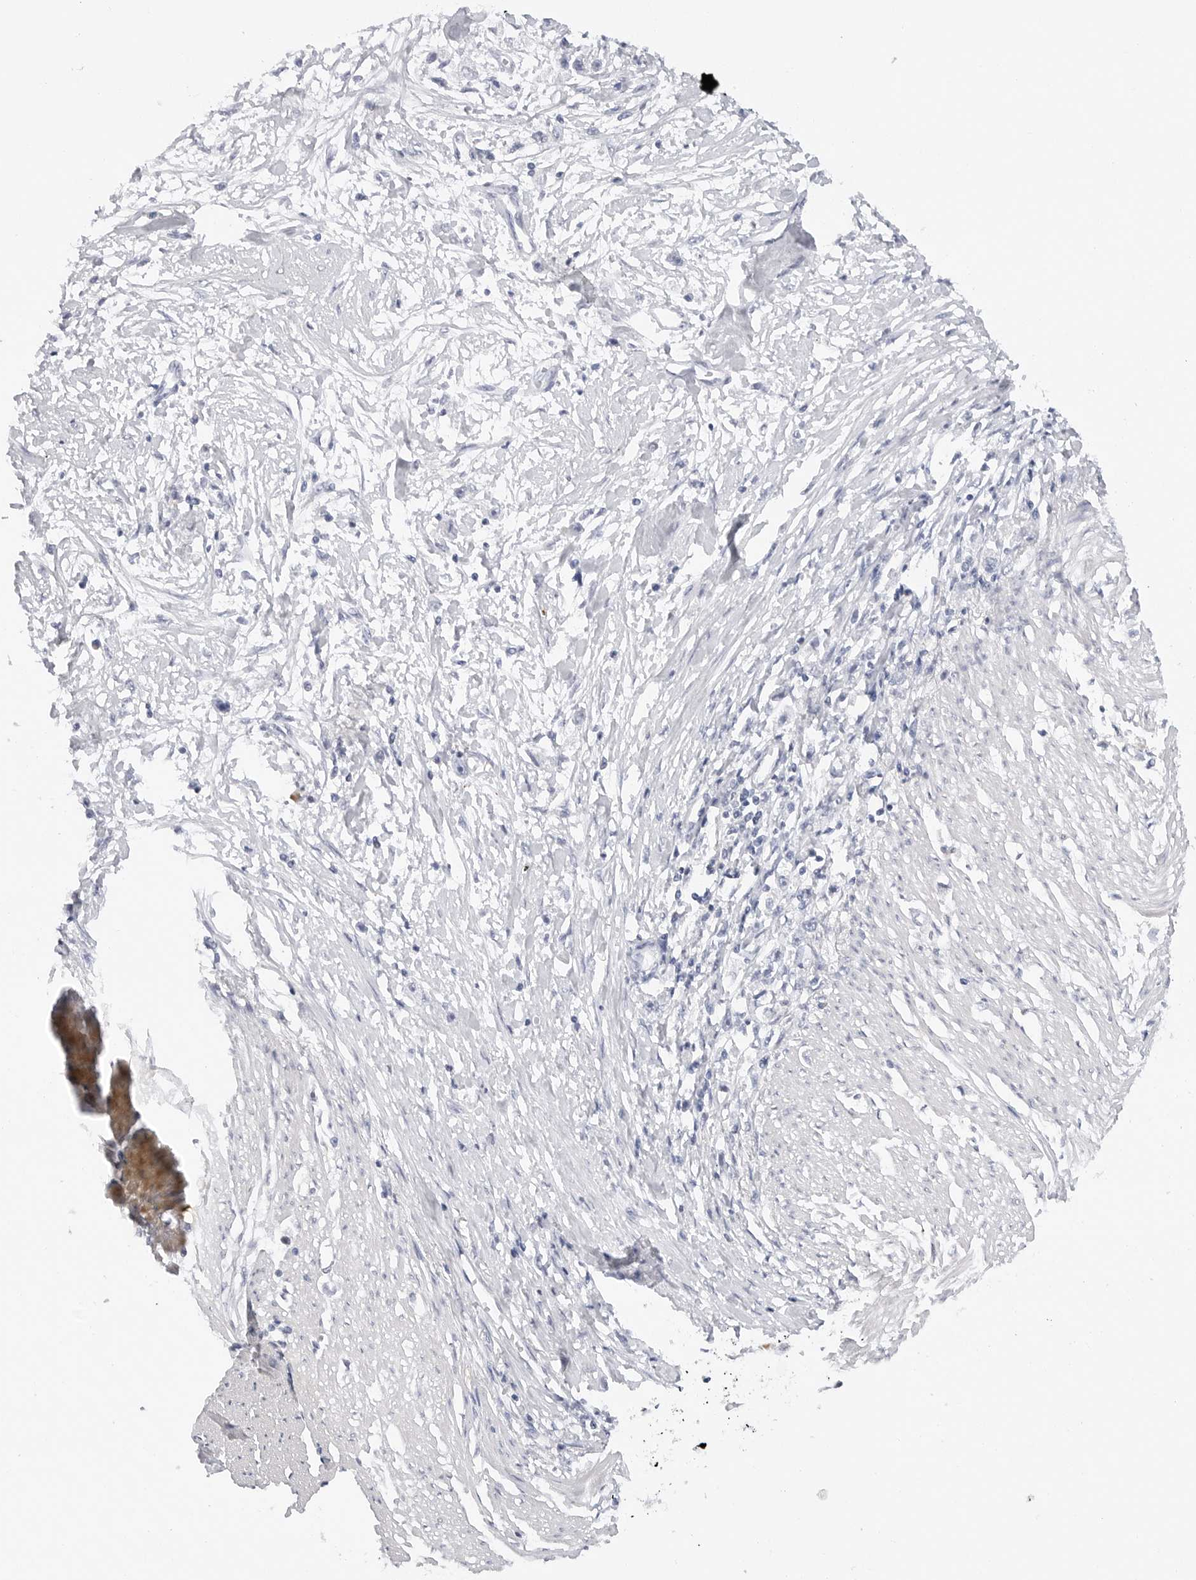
{"staining": {"intensity": "negative", "quantity": "none", "location": "none"}, "tissue": "stomach cancer", "cell_type": "Tumor cells", "image_type": "cancer", "snomed": [{"axis": "morphology", "description": "Adenocarcinoma, NOS"}, {"axis": "topography", "description": "Stomach"}], "caption": "This is an immunohistochemistry (IHC) histopathology image of stomach adenocarcinoma. There is no staining in tumor cells.", "gene": "MAP2K5", "patient": {"sex": "female", "age": 59}}